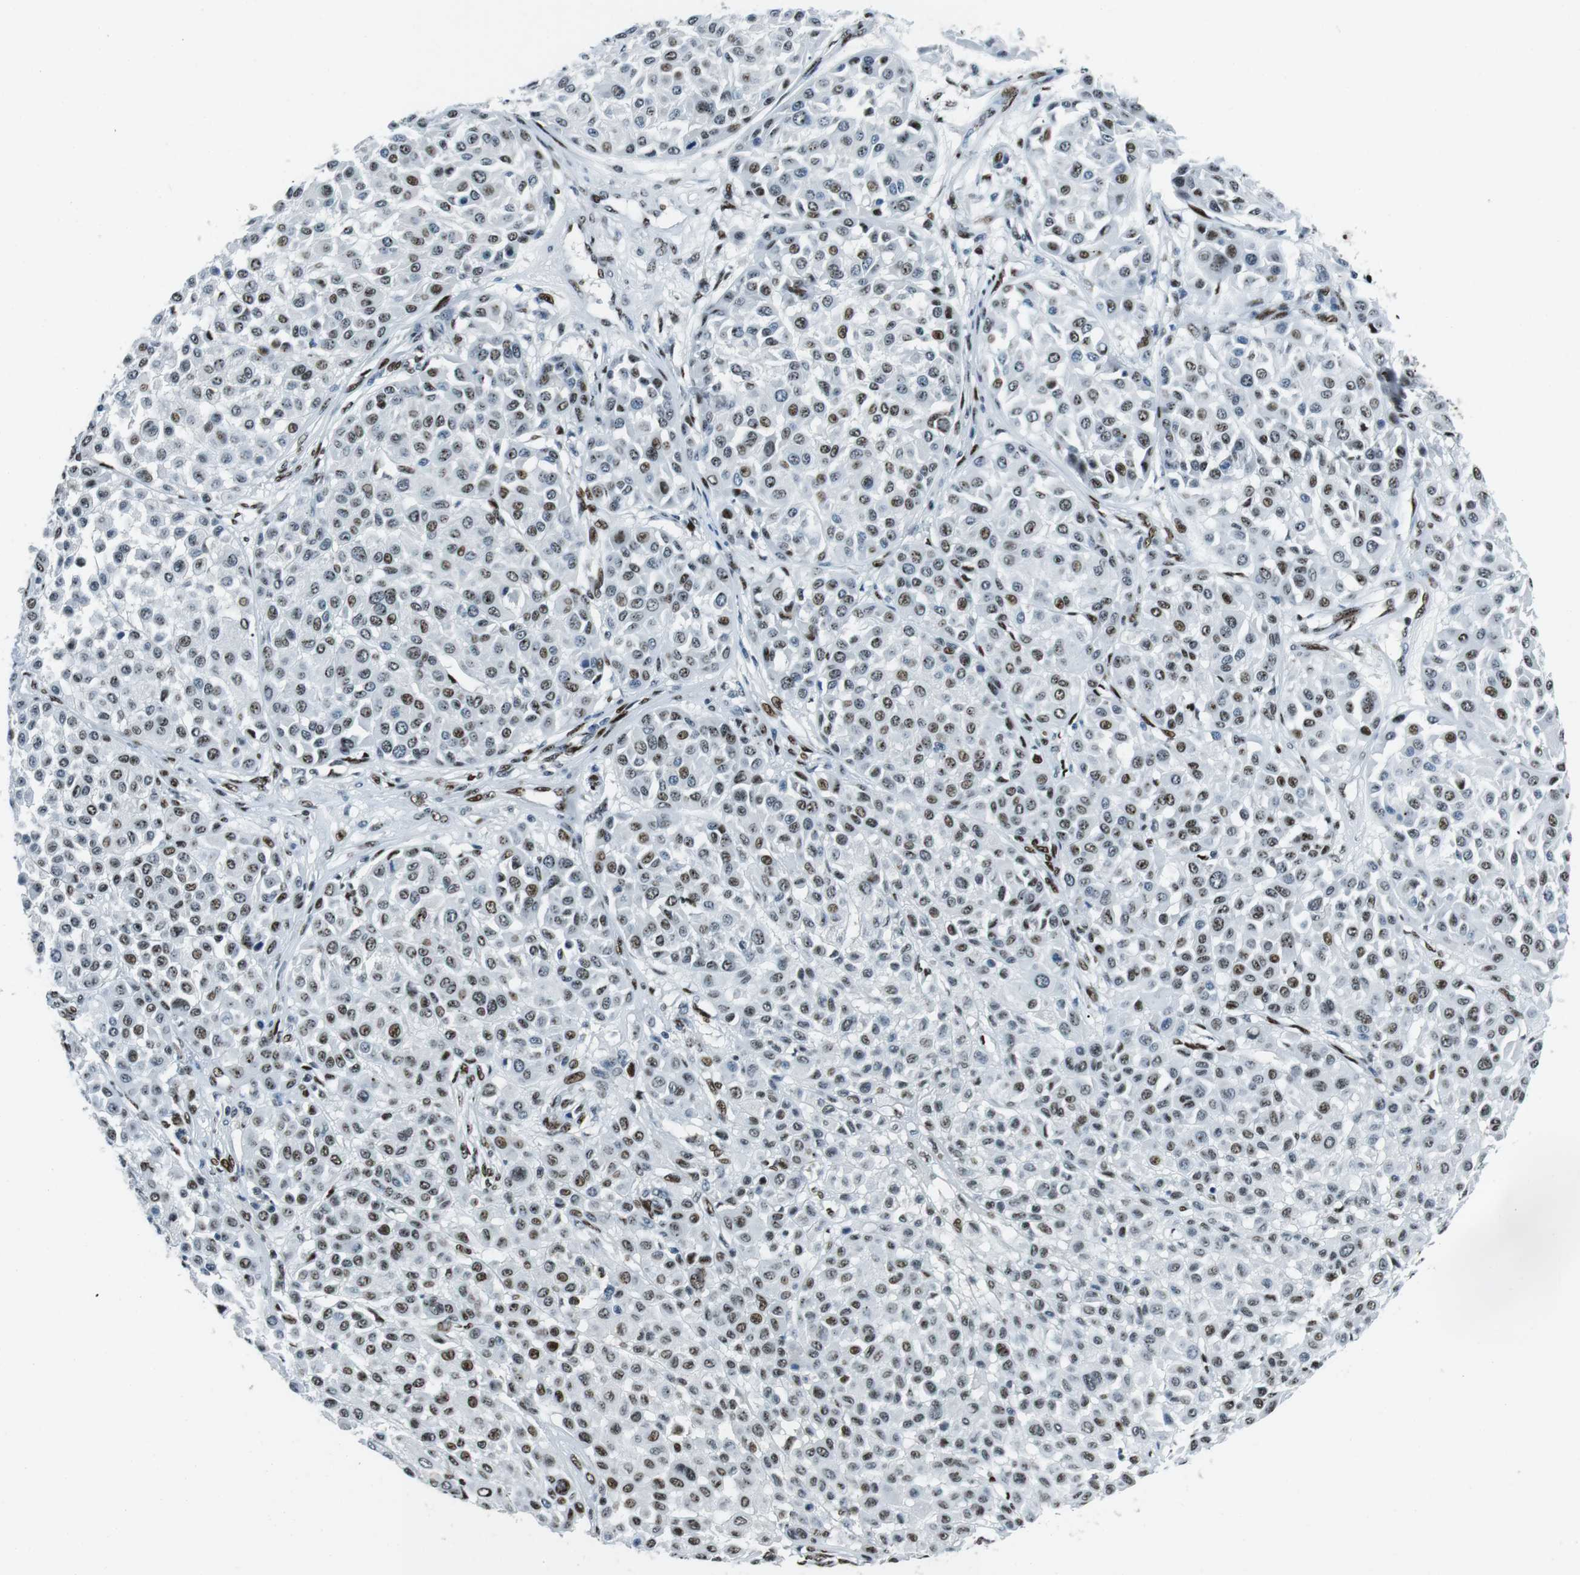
{"staining": {"intensity": "moderate", "quantity": ">75%", "location": "nuclear"}, "tissue": "melanoma", "cell_type": "Tumor cells", "image_type": "cancer", "snomed": [{"axis": "morphology", "description": "Malignant melanoma, Metastatic site"}, {"axis": "topography", "description": "Soft tissue"}], "caption": "Moderate nuclear expression is seen in approximately >75% of tumor cells in melanoma.", "gene": "PML", "patient": {"sex": "male", "age": 41}}